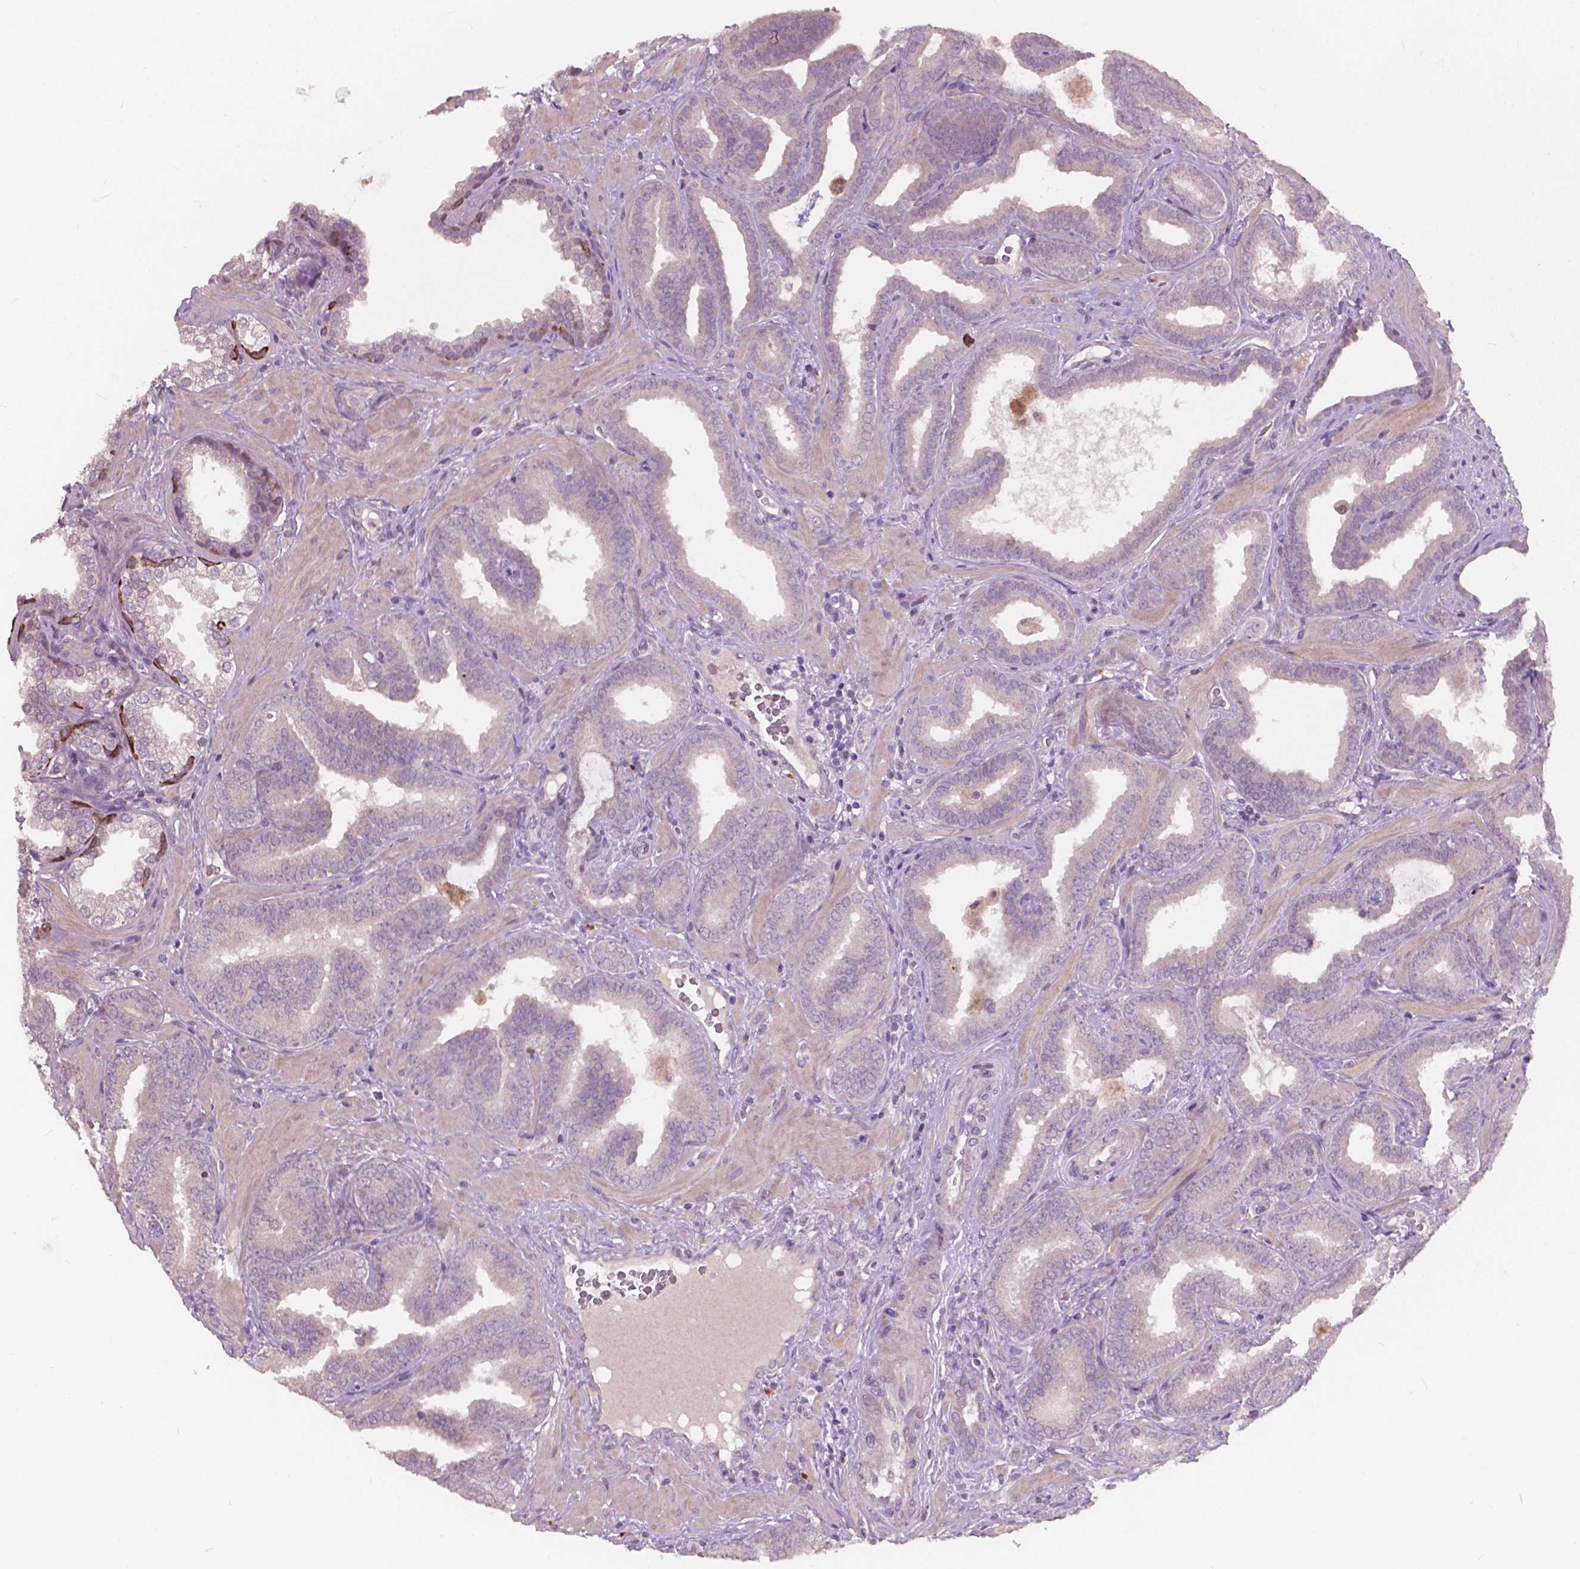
{"staining": {"intensity": "negative", "quantity": "none", "location": "none"}, "tissue": "prostate cancer", "cell_type": "Tumor cells", "image_type": "cancer", "snomed": [{"axis": "morphology", "description": "Adenocarcinoma, Low grade"}, {"axis": "topography", "description": "Prostate"}], "caption": "The photomicrograph demonstrates no significant staining in tumor cells of prostate cancer (low-grade adenocarcinoma). (DAB (3,3'-diaminobenzidine) immunohistochemistry (IHC), high magnification).", "gene": "KRT17", "patient": {"sex": "male", "age": 63}}